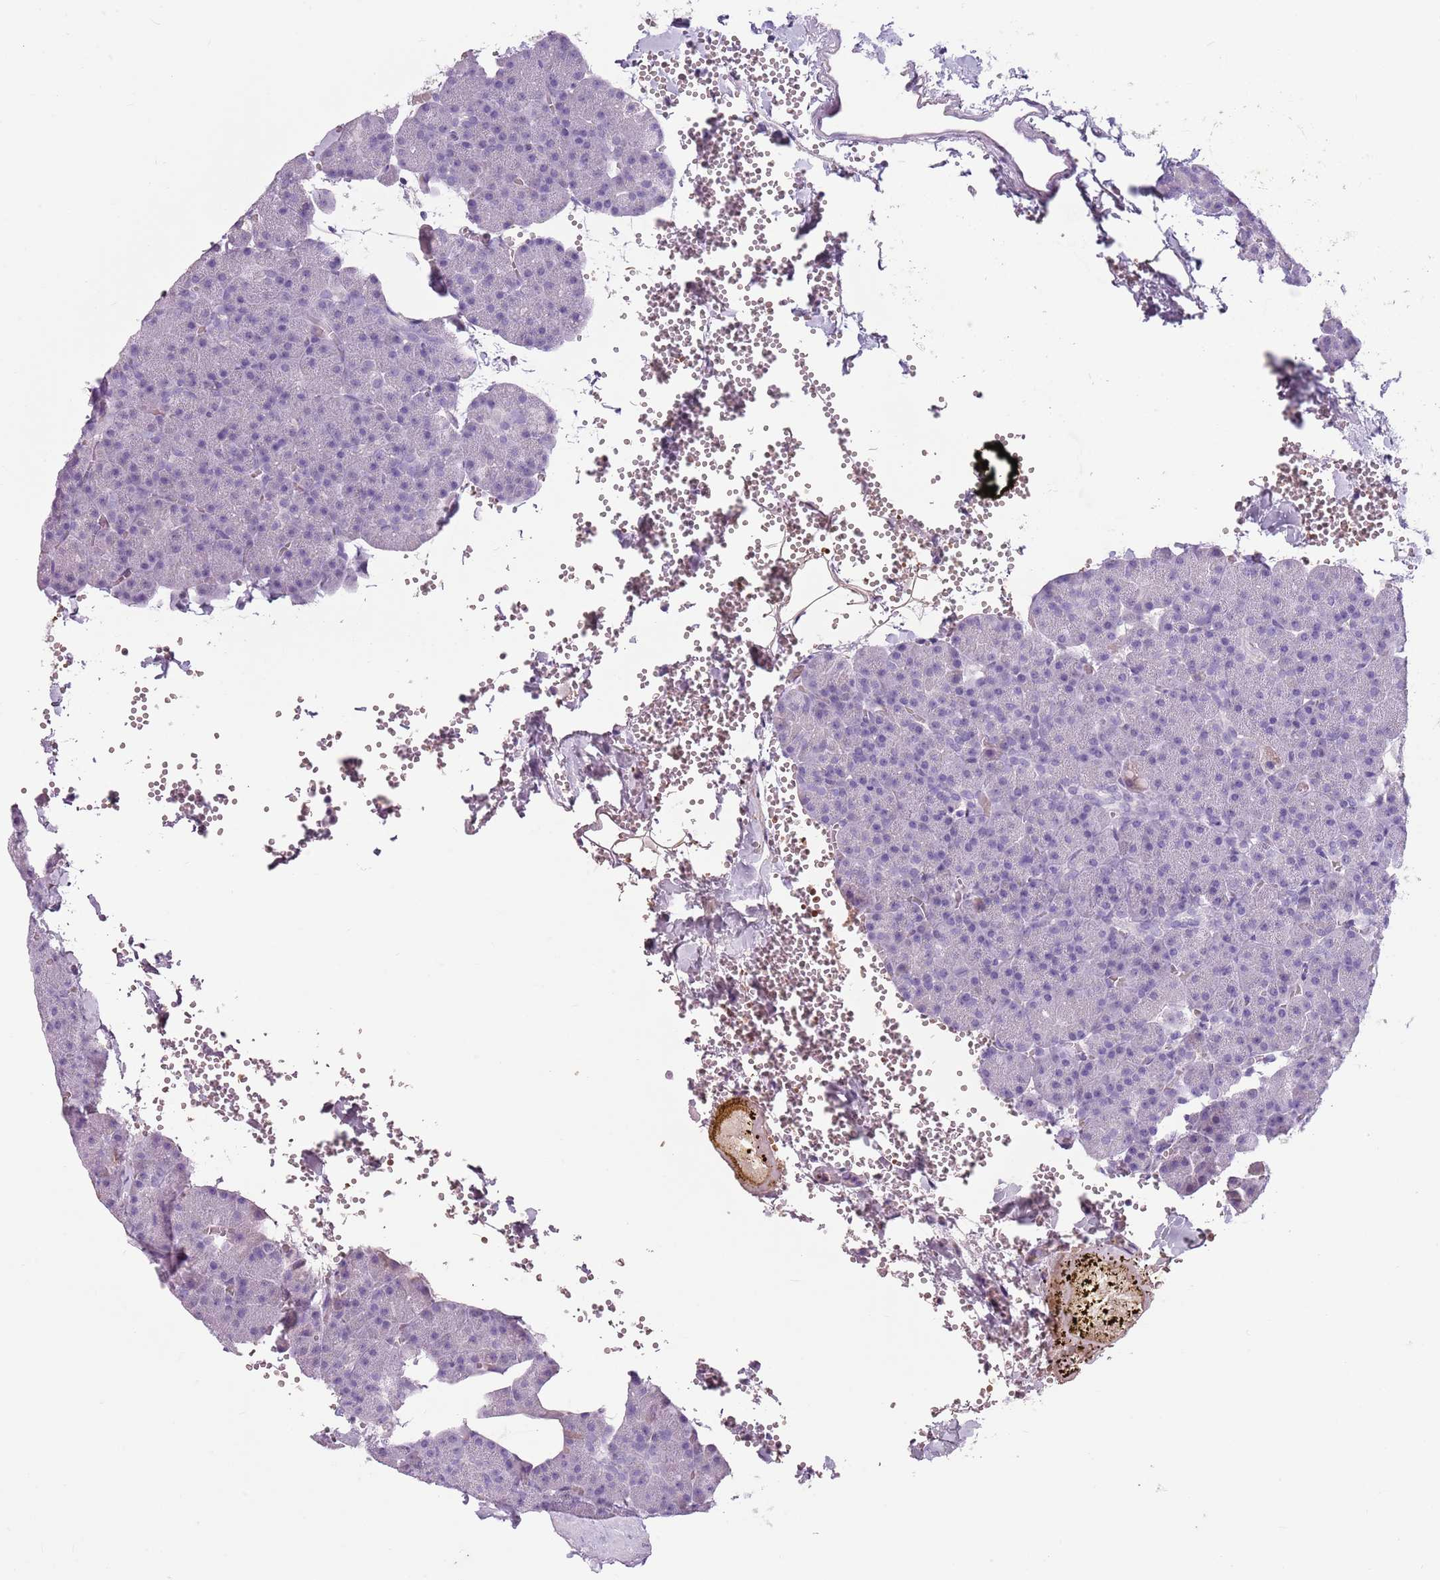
{"staining": {"intensity": "negative", "quantity": "none", "location": "none"}, "tissue": "pancreas", "cell_type": "Exocrine glandular cells", "image_type": "normal", "snomed": [{"axis": "morphology", "description": "Normal tissue, NOS"}, {"axis": "morphology", "description": "Carcinoid, malignant, NOS"}, {"axis": "topography", "description": "Pancreas"}], "caption": "Immunohistochemical staining of unremarkable human pancreas demonstrates no significant positivity in exocrine glandular cells.", "gene": "SPESP1", "patient": {"sex": "female", "age": 35}}